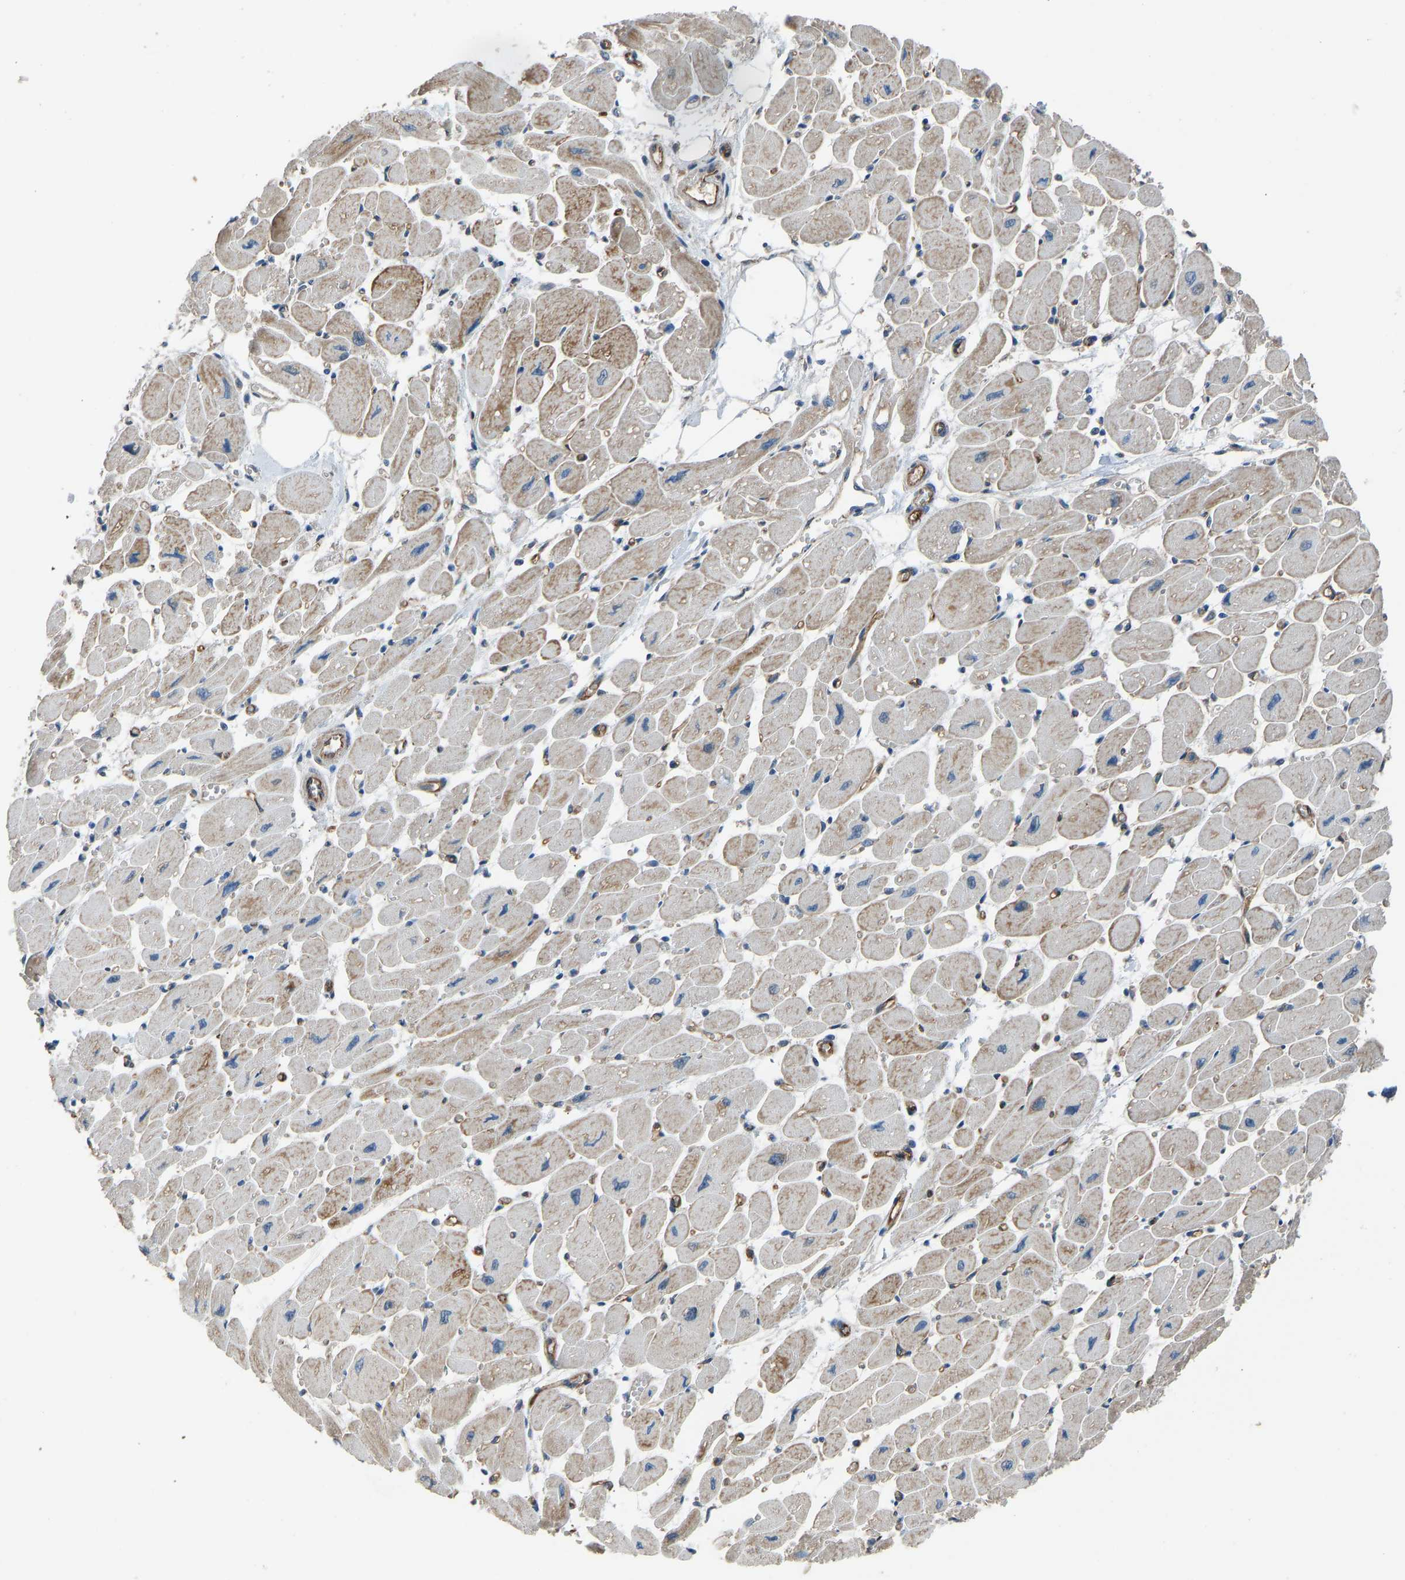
{"staining": {"intensity": "moderate", "quantity": ">75%", "location": "cytoplasmic/membranous"}, "tissue": "heart muscle", "cell_type": "Cardiomyocytes", "image_type": "normal", "snomed": [{"axis": "morphology", "description": "Normal tissue, NOS"}, {"axis": "topography", "description": "Heart"}], "caption": "The image shows immunohistochemical staining of benign heart muscle. There is moderate cytoplasmic/membranous expression is present in approximately >75% of cardiomyocytes. Immunohistochemistry (ihc) stains the protein of interest in brown and the nuclei are stained blue.", "gene": "SLC43A1", "patient": {"sex": "female", "age": 54}}